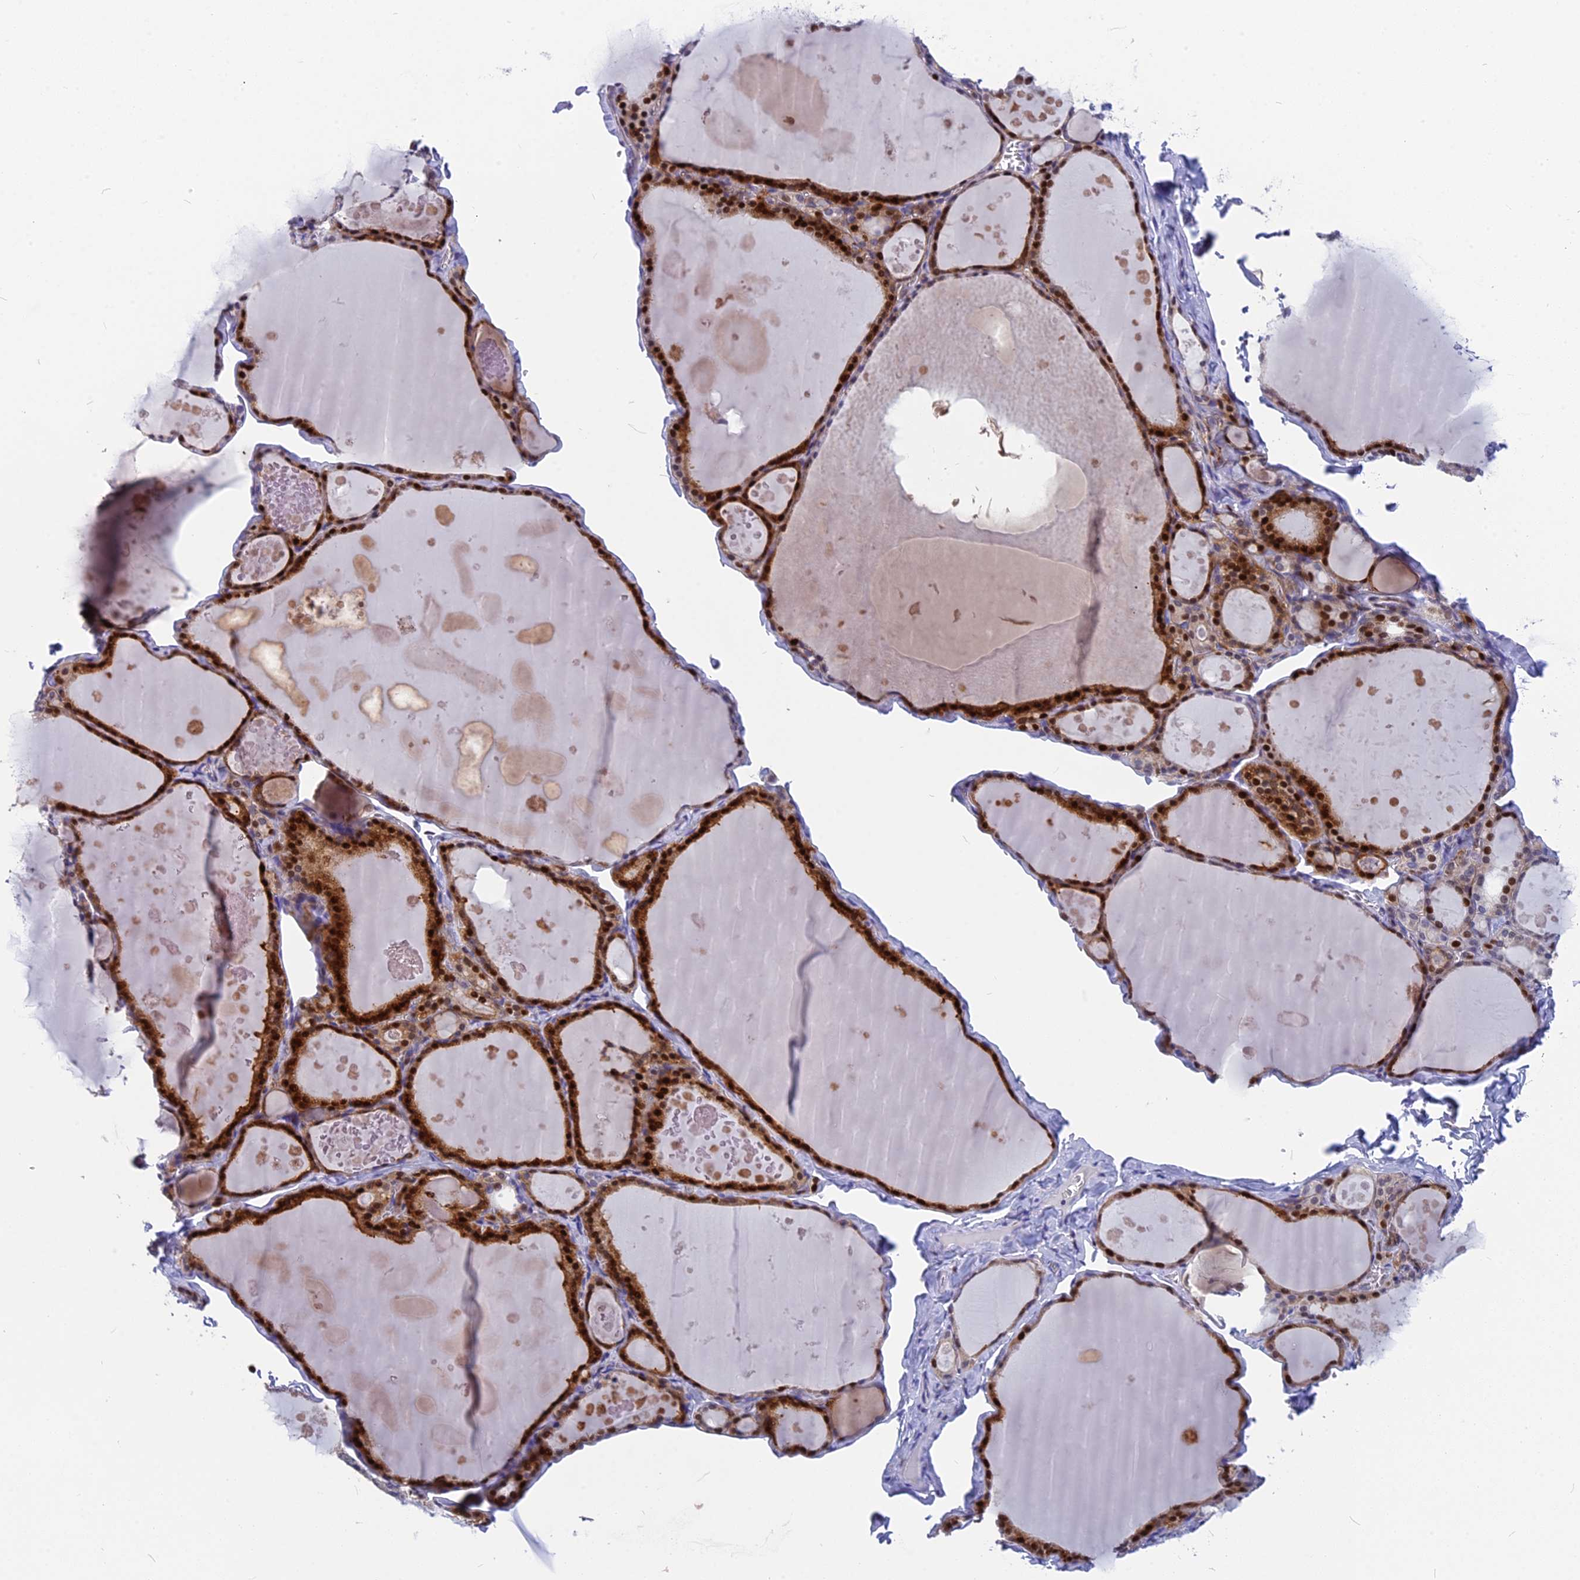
{"staining": {"intensity": "strong", "quantity": ">75%", "location": "cytoplasmic/membranous,nuclear"}, "tissue": "thyroid gland", "cell_type": "Glandular cells", "image_type": "normal", "snomed": [{"axis": "morphology", "description": "Normal tissue, NOS"}, {"axis": "topography", "description": "Thyroid gland"}], "caption": "This is a micrograph of IHC staining of benign thyroid gland, which shows strong staining in the cytoplasmic/membranous,nuclear of glandular cells.", "gene": "NKPD1", "patient": {"sex": "male", "age": 56}}